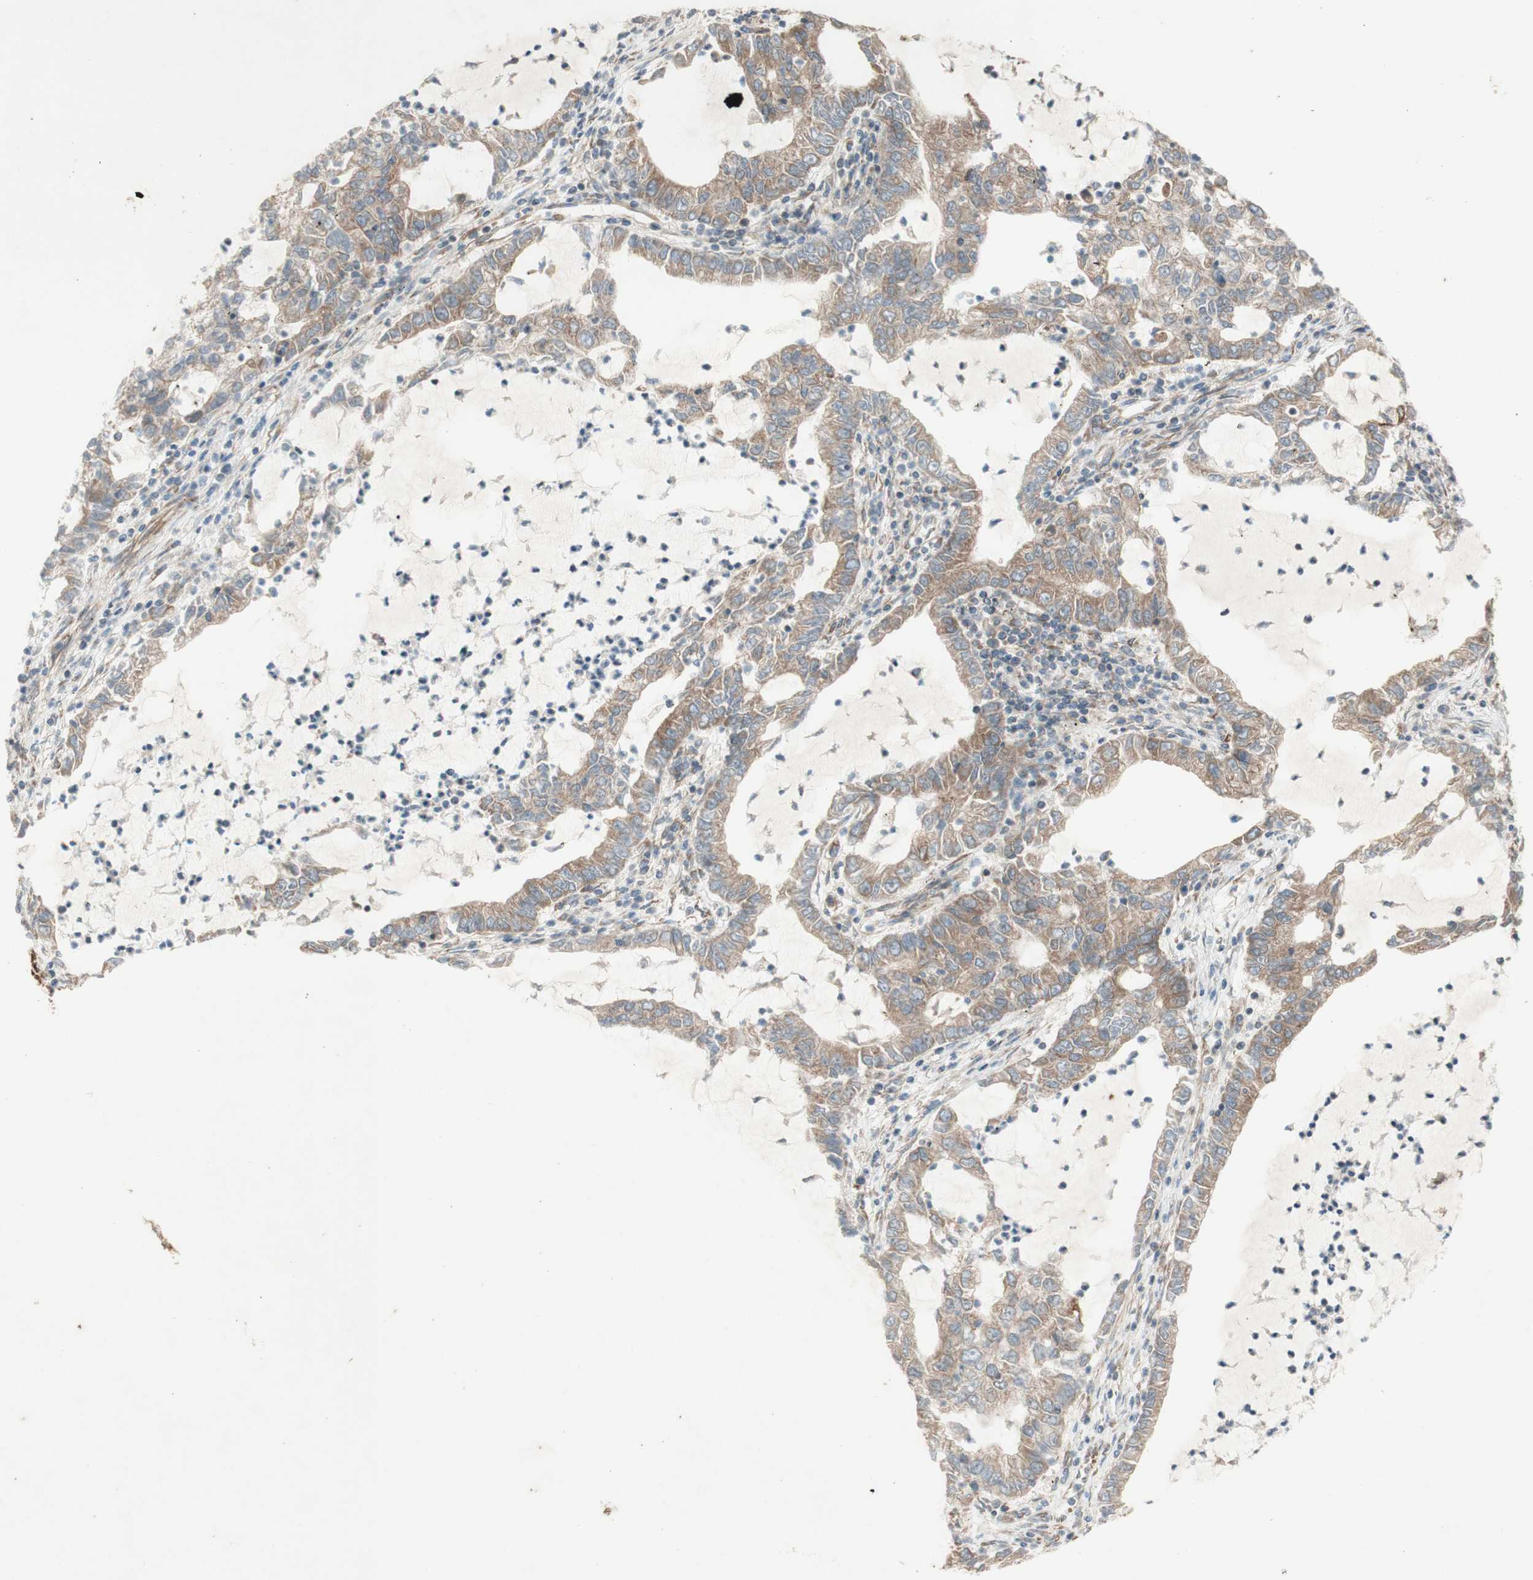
{"staining": {"intensity": "moderate", "quantity": ">75%", "location": "cytoplasmic/membranous"}, "tissue": "lung cancer", "cell_type": "Tumor cells", "image_type": "cancer", "snomed": [{"axis": "morphology", "description": "Adenocarcinoma, NOS"}, {"axis": "topography", "description": "Lung"}], "caption": "IHC of human adenocarcinoma (lung) demonstrates medium levels of moderate cytoplasmic/membranous staining in about >75% of tumor cells. (DAB IHC, brown staining for protein, blue staining for nuclei).", "gene": "SOCS2", "patient": {"sex": "female", "age": 51}}